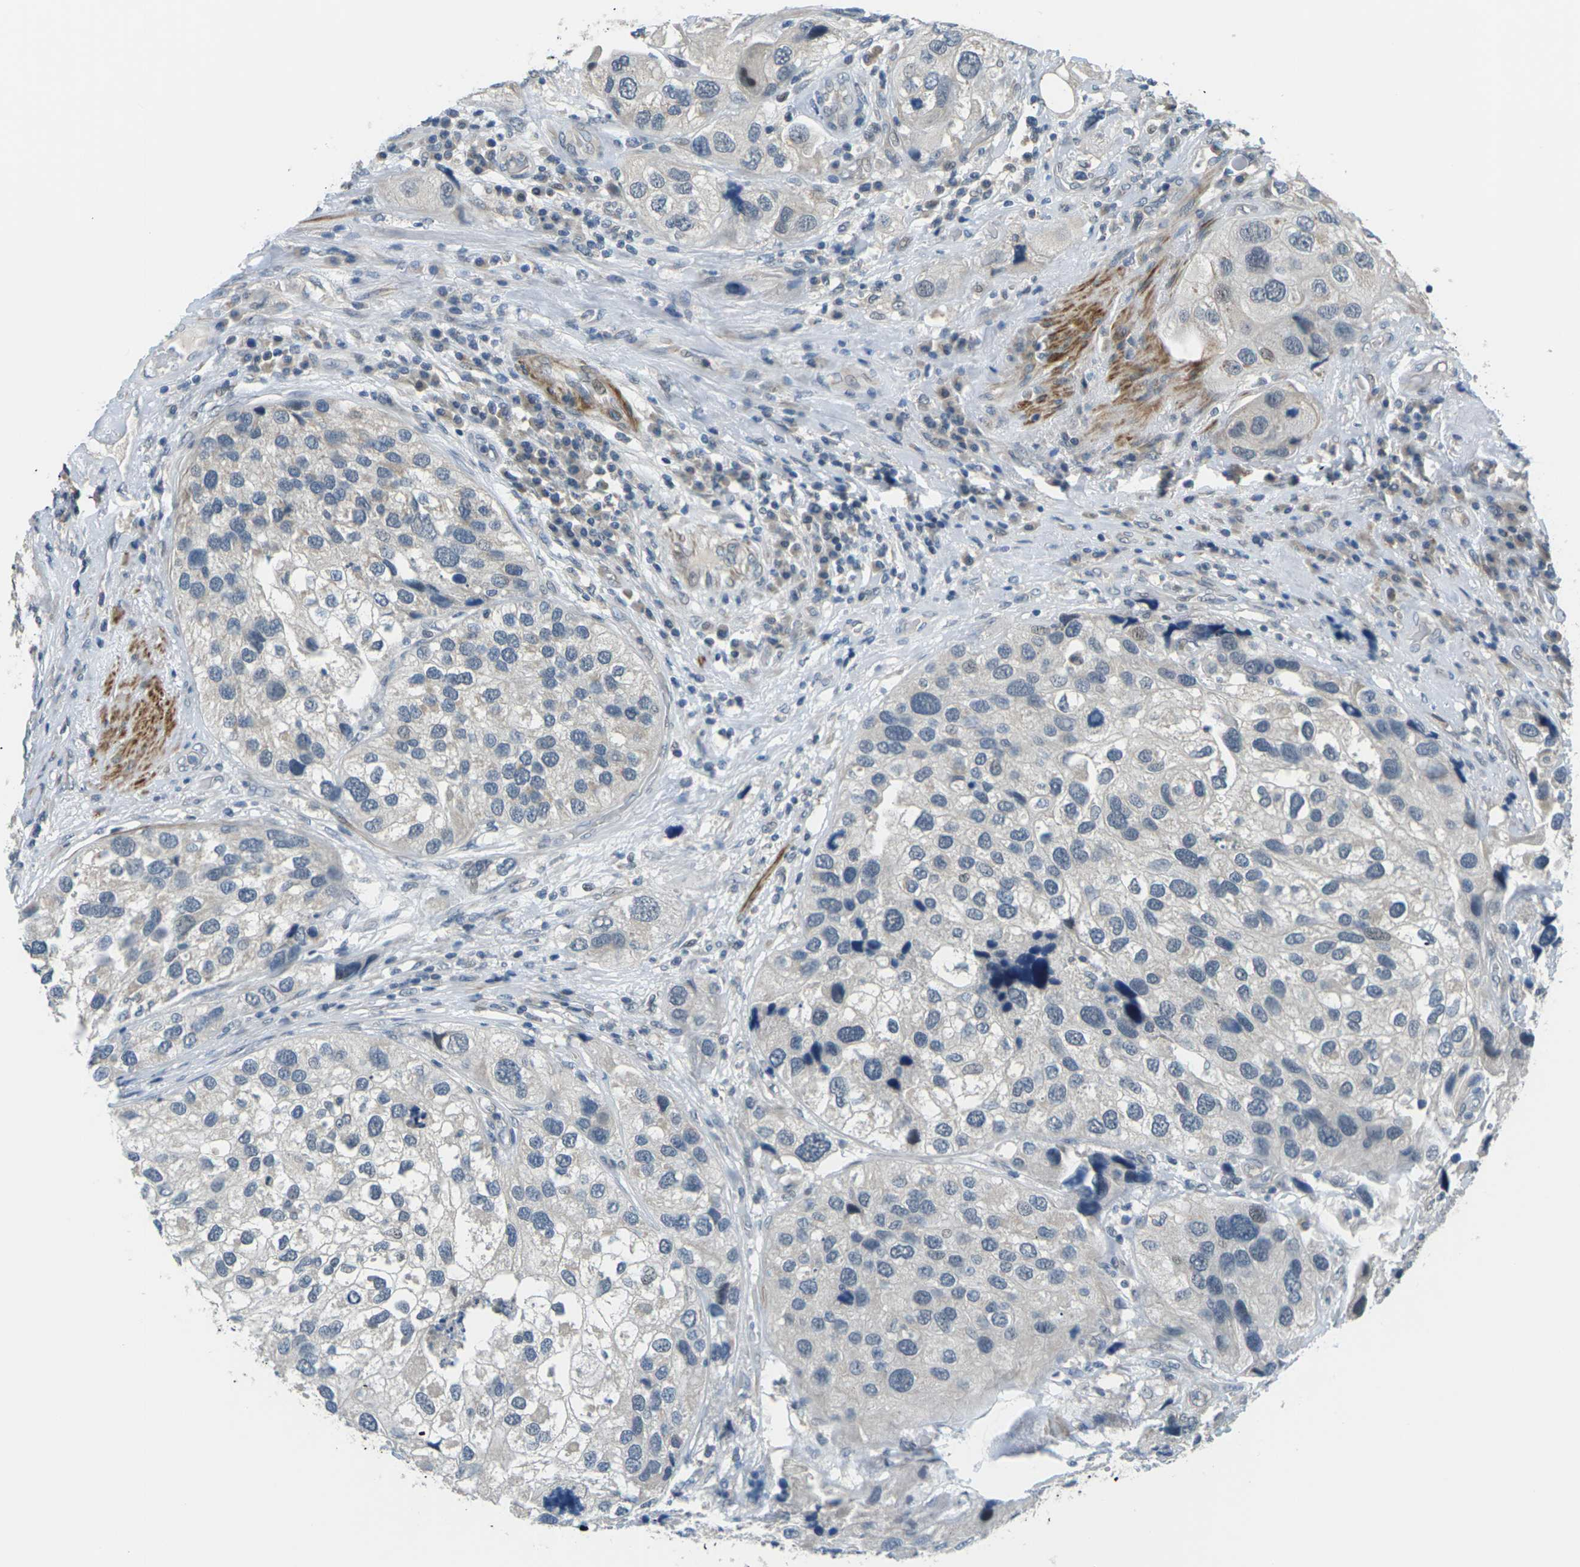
{"staining": {"intensity": "negative", "quantity": "none", "location": "none"}, "tissue": "urothelial cancer", "cell_type": "Tumor cells", "image_type": "cancer", "snomed": [{"axis": "morphology", "description": "Urothelial carcinoma, High grade"}, {"axis": "topography", "description": "Urinary bladder"}], "caption": "Urothelial carcinoma (high-grade) stained for a protein using IHC shows no staining tumor cells.", "gene": "SLC13A3", "patient": {"sex": "female", "age": 64}}